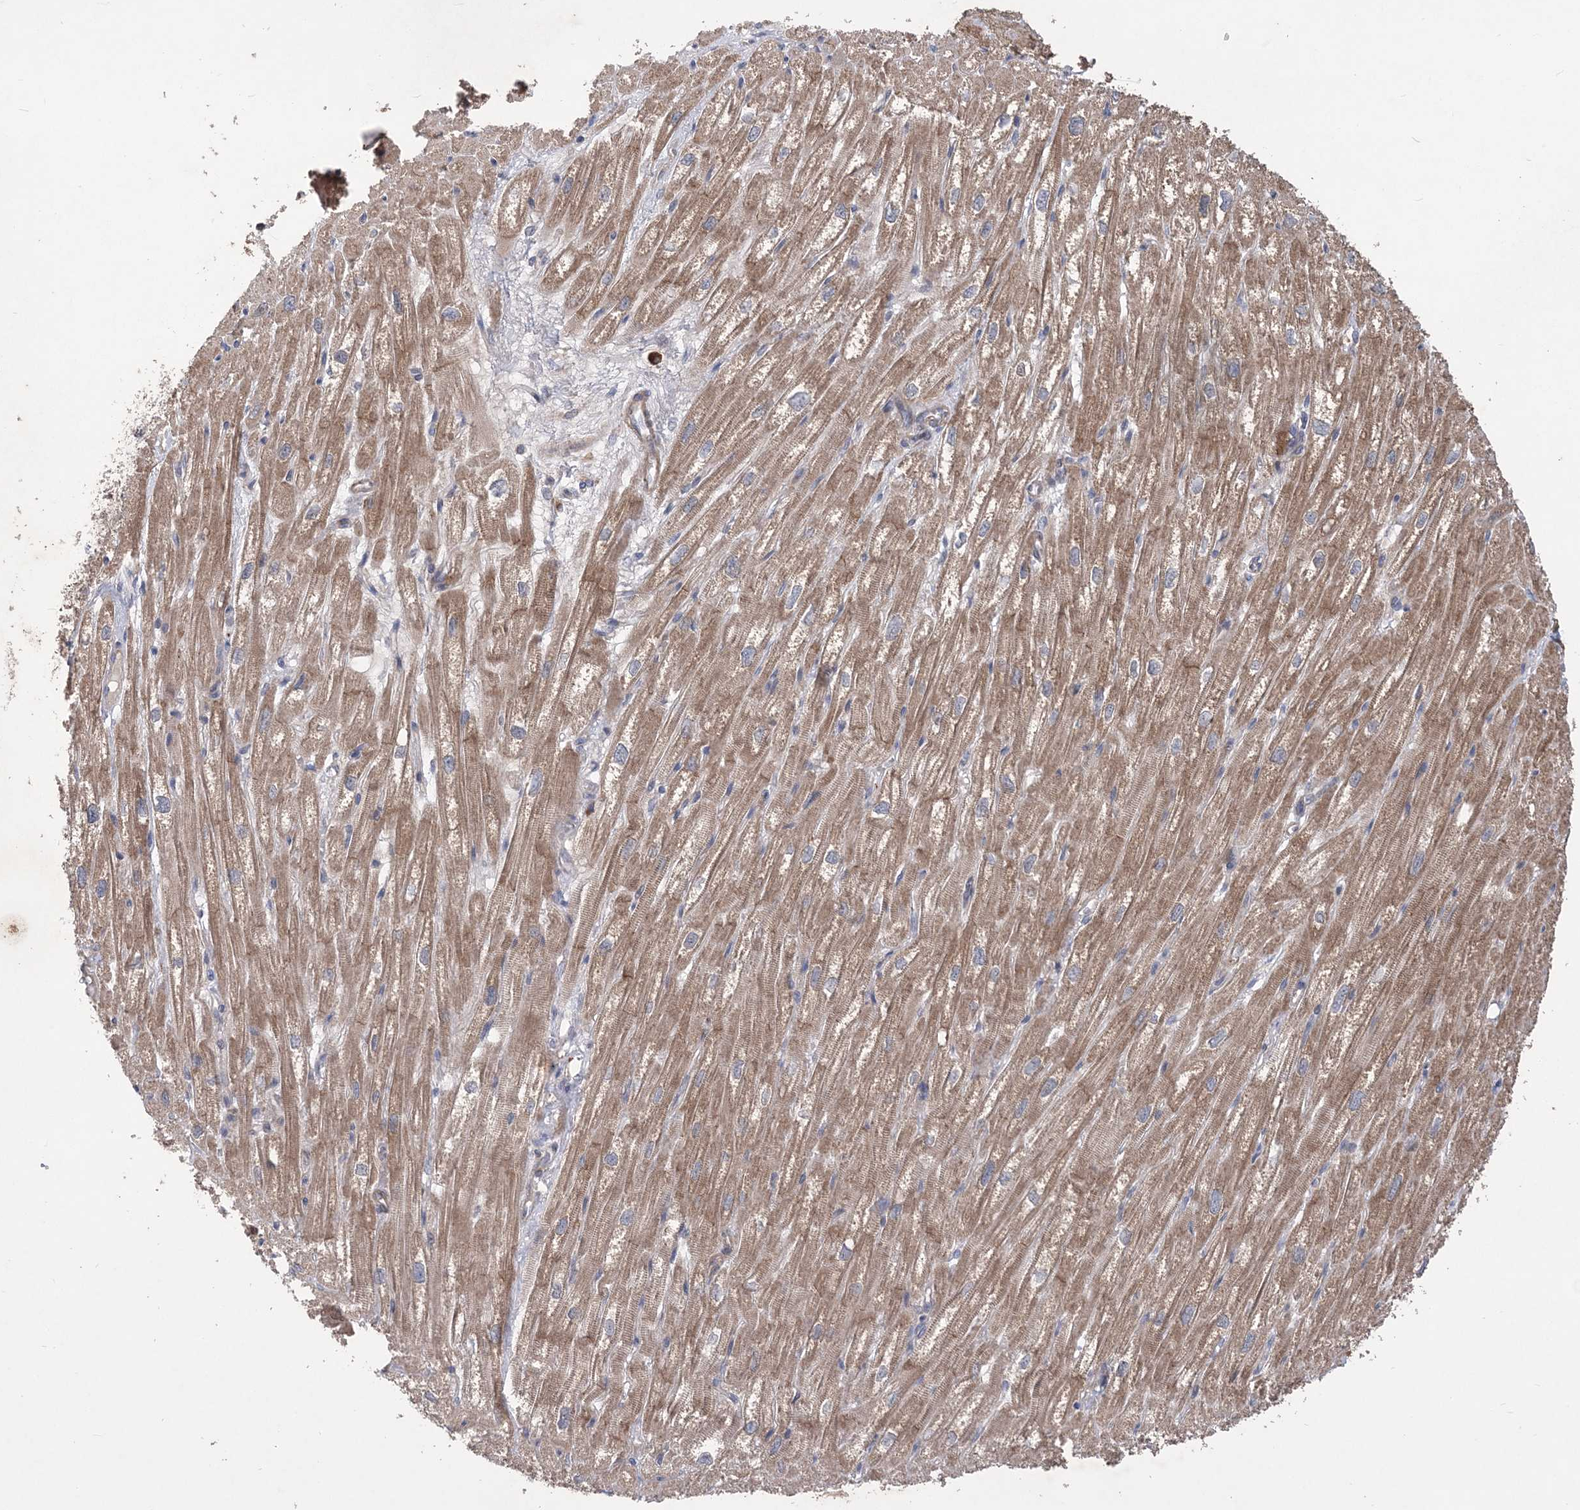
{"staining": {"intensity": "moderate", "quantity": ">75%", "location": "cytoplasmic/membranous"}, "tissue": "heart muscle", "cell_type": "Cardiomyocytes", "image_type": "normal", "snomed": [{"axis": "morphology", "description": "Normal tissue, NOS"}, {"axis": "topography", "description": "Heart"}], "caption": "This image shows immunohistochemistry (IHC) staining of normal heart muscle, with medium moderate cytoplasmic/membranous staining in approximately >75% of cardiomyocytes.", "gene": "MTRF1L", "patient": {"sex": "male", "age": 50}}